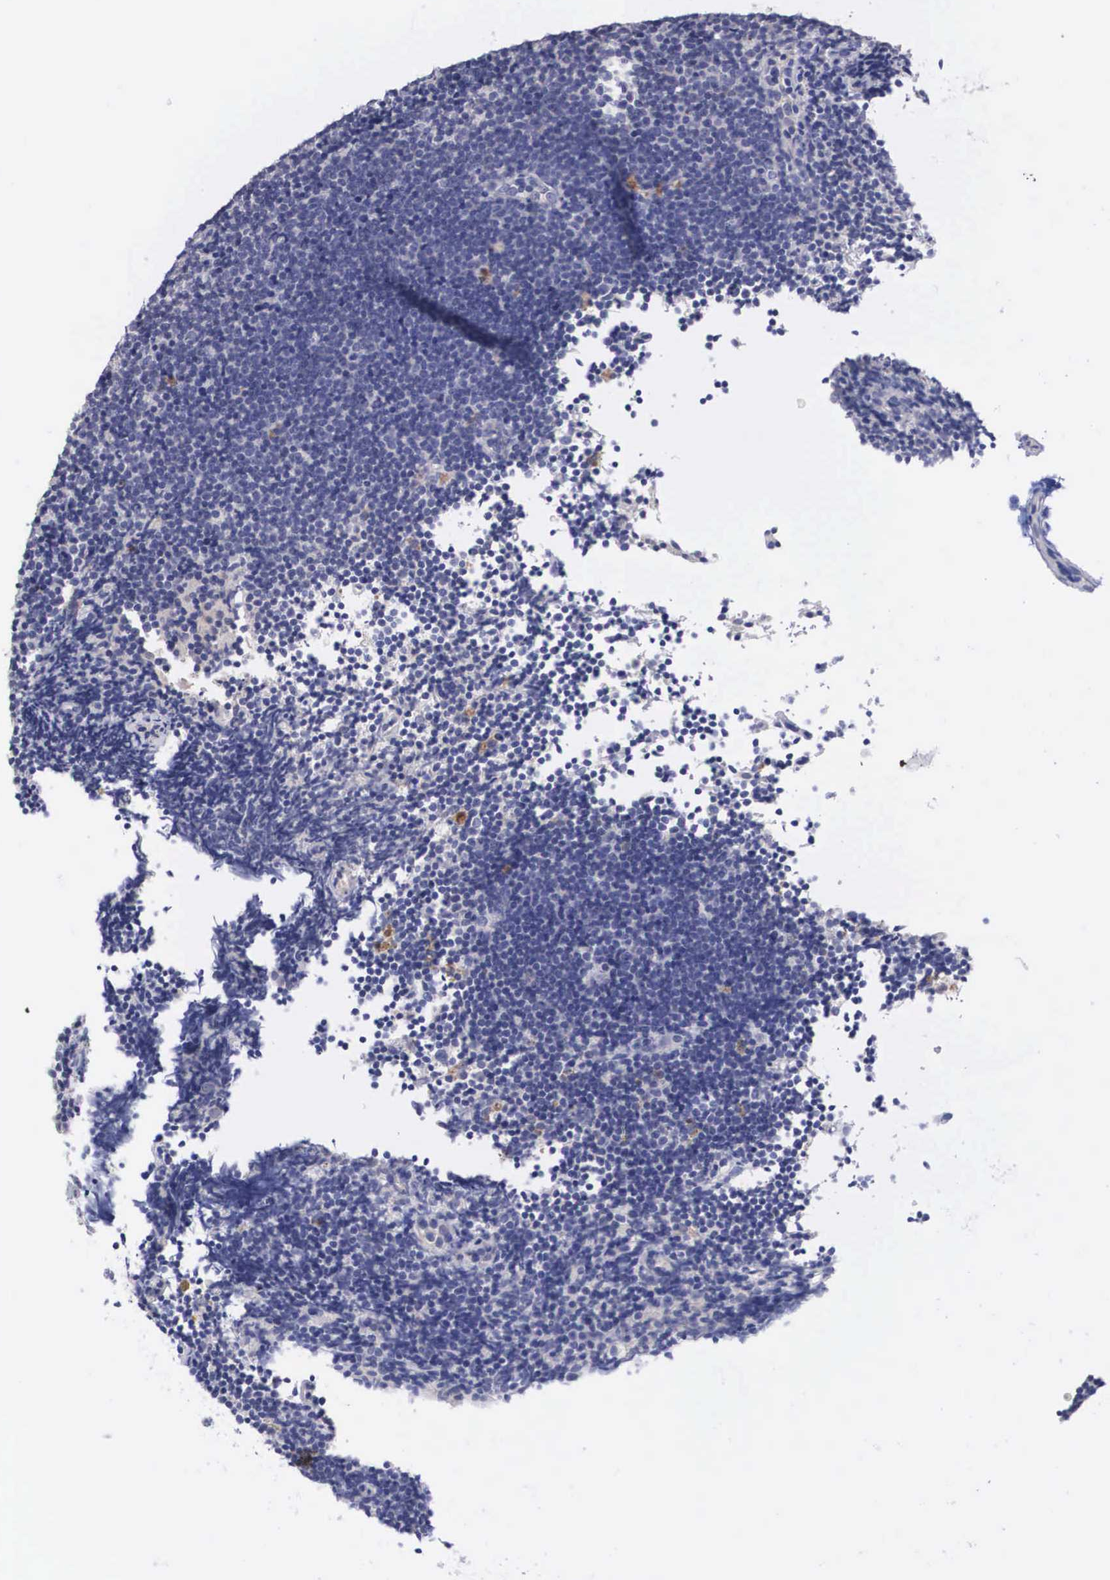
{"staining": {"intensity": "negative", "quantity": "none", "location": "none"}, "tissue": "lymphoma", "cell_type": "Tumor cells", "image_type": "cancer", "snomed": [{"axis": "morphology", "description": "Malignant lymphoma, non-Hodgkin's type, Low grade"}, {"axis": "topography", "description": "Lymph node"}], "caption": "Low-grade malignant lymphoma, non-Hodgkin's type was stained to show a protein in brown. There is no significant expression in tumor cells. Nuclei are stained in blue.", "gene": "ABHD4", "patient": {"sex": "female", "age": 51}}